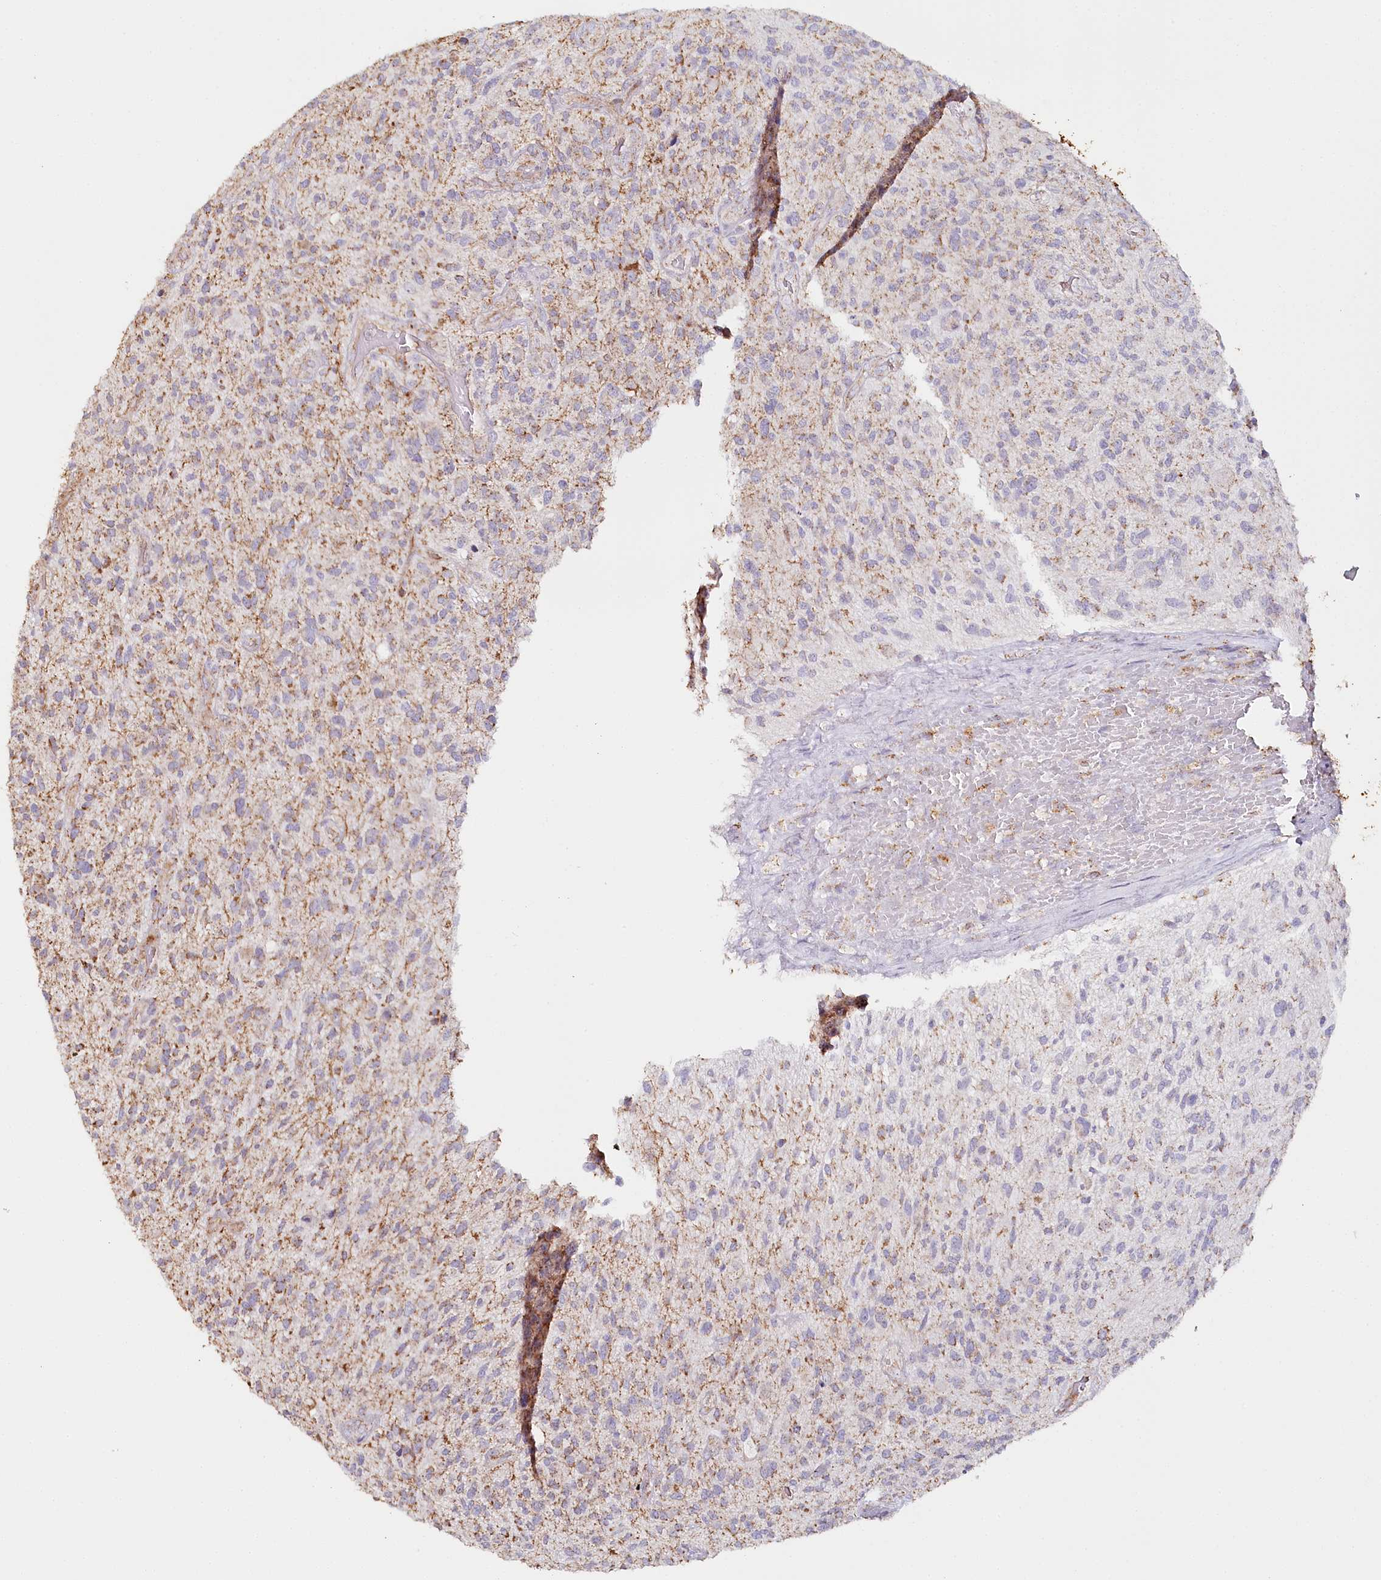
{"staining": {"intensity": "weak", "quantity": "25%-75%", "location": "cytoplasmic/membranous"}, "tissue": "glioma", "cell_type": "Tumor cells", "image_type": "cancer", "snomed": [{"axis": "morphology", "description": "Glioma, malignant, High grade"}, {"axis": "topography", "description": "Brain"}], "caption": "Malignant high-grade glioma stained for a protein exhibits weak cytoplasmic/membranous positivity in tumor cells. (brown staining indicates protein expression, while blue staining denotes nuclei).", "gene": "MMP25", "patient": {"sex": "male", "age": 47}}